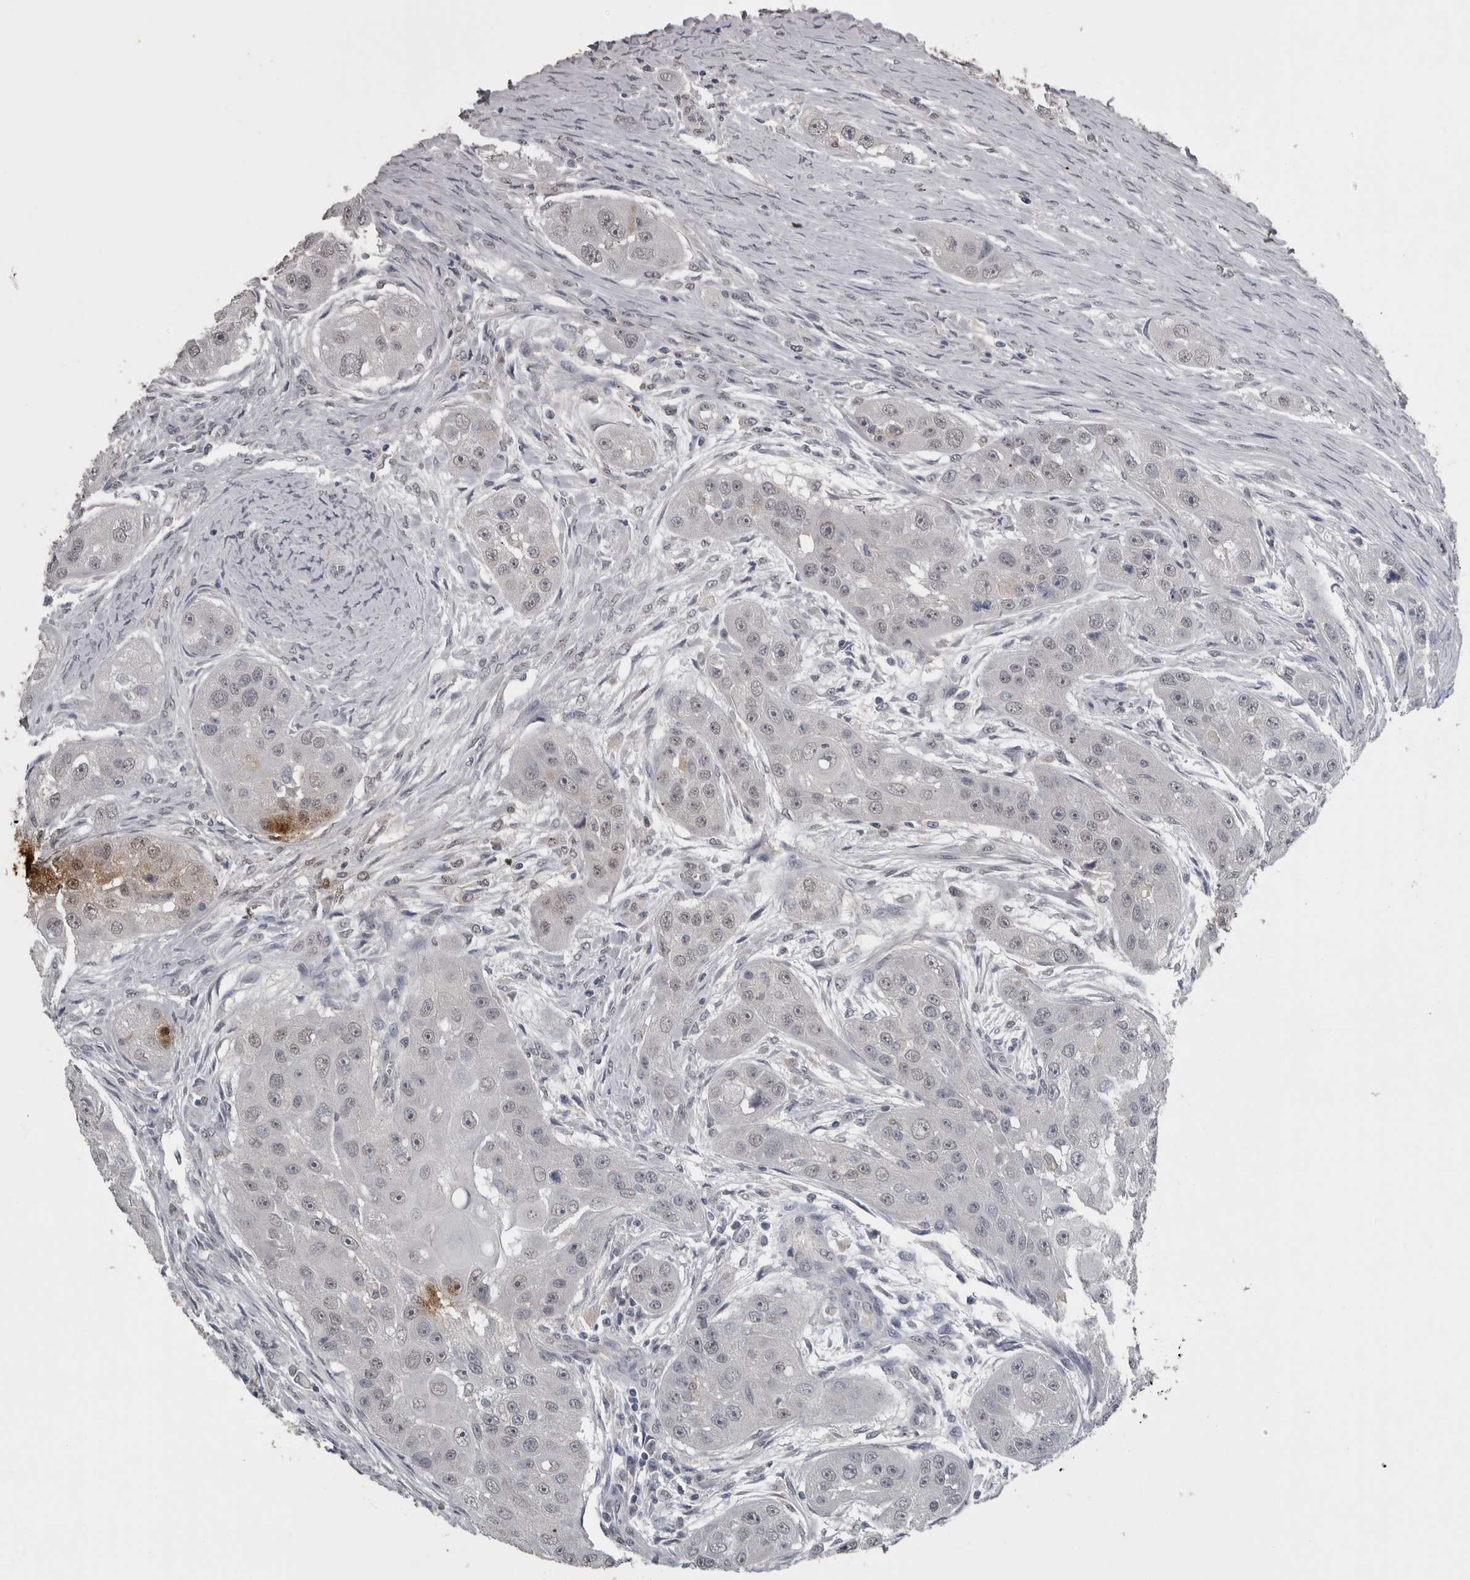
{"staining": {"intensity": "negative", "quantity": "none", "location": "none"}, "tissue": "head and neck cancer", "cell_type": "Tumor cells", "image_type": "cancer", "snomed": [{"axis": "morphology", "description": "Normal tissue, NOS"}, {"axis": "morphology", "description": "Squamous cell carcinoma, NOS"}, {"axis": "topography", "description": "Skeletal muscle"}, {"axis": "topography", "description": "Head-Neck"}], "caption": "The immunohistochemistry image has no significant positivity in tumor cells of head and neck squamous cell carcinoma tissue.", "gene": "PIK3AP1", "patient": {"sex": "male", "age": 51}}